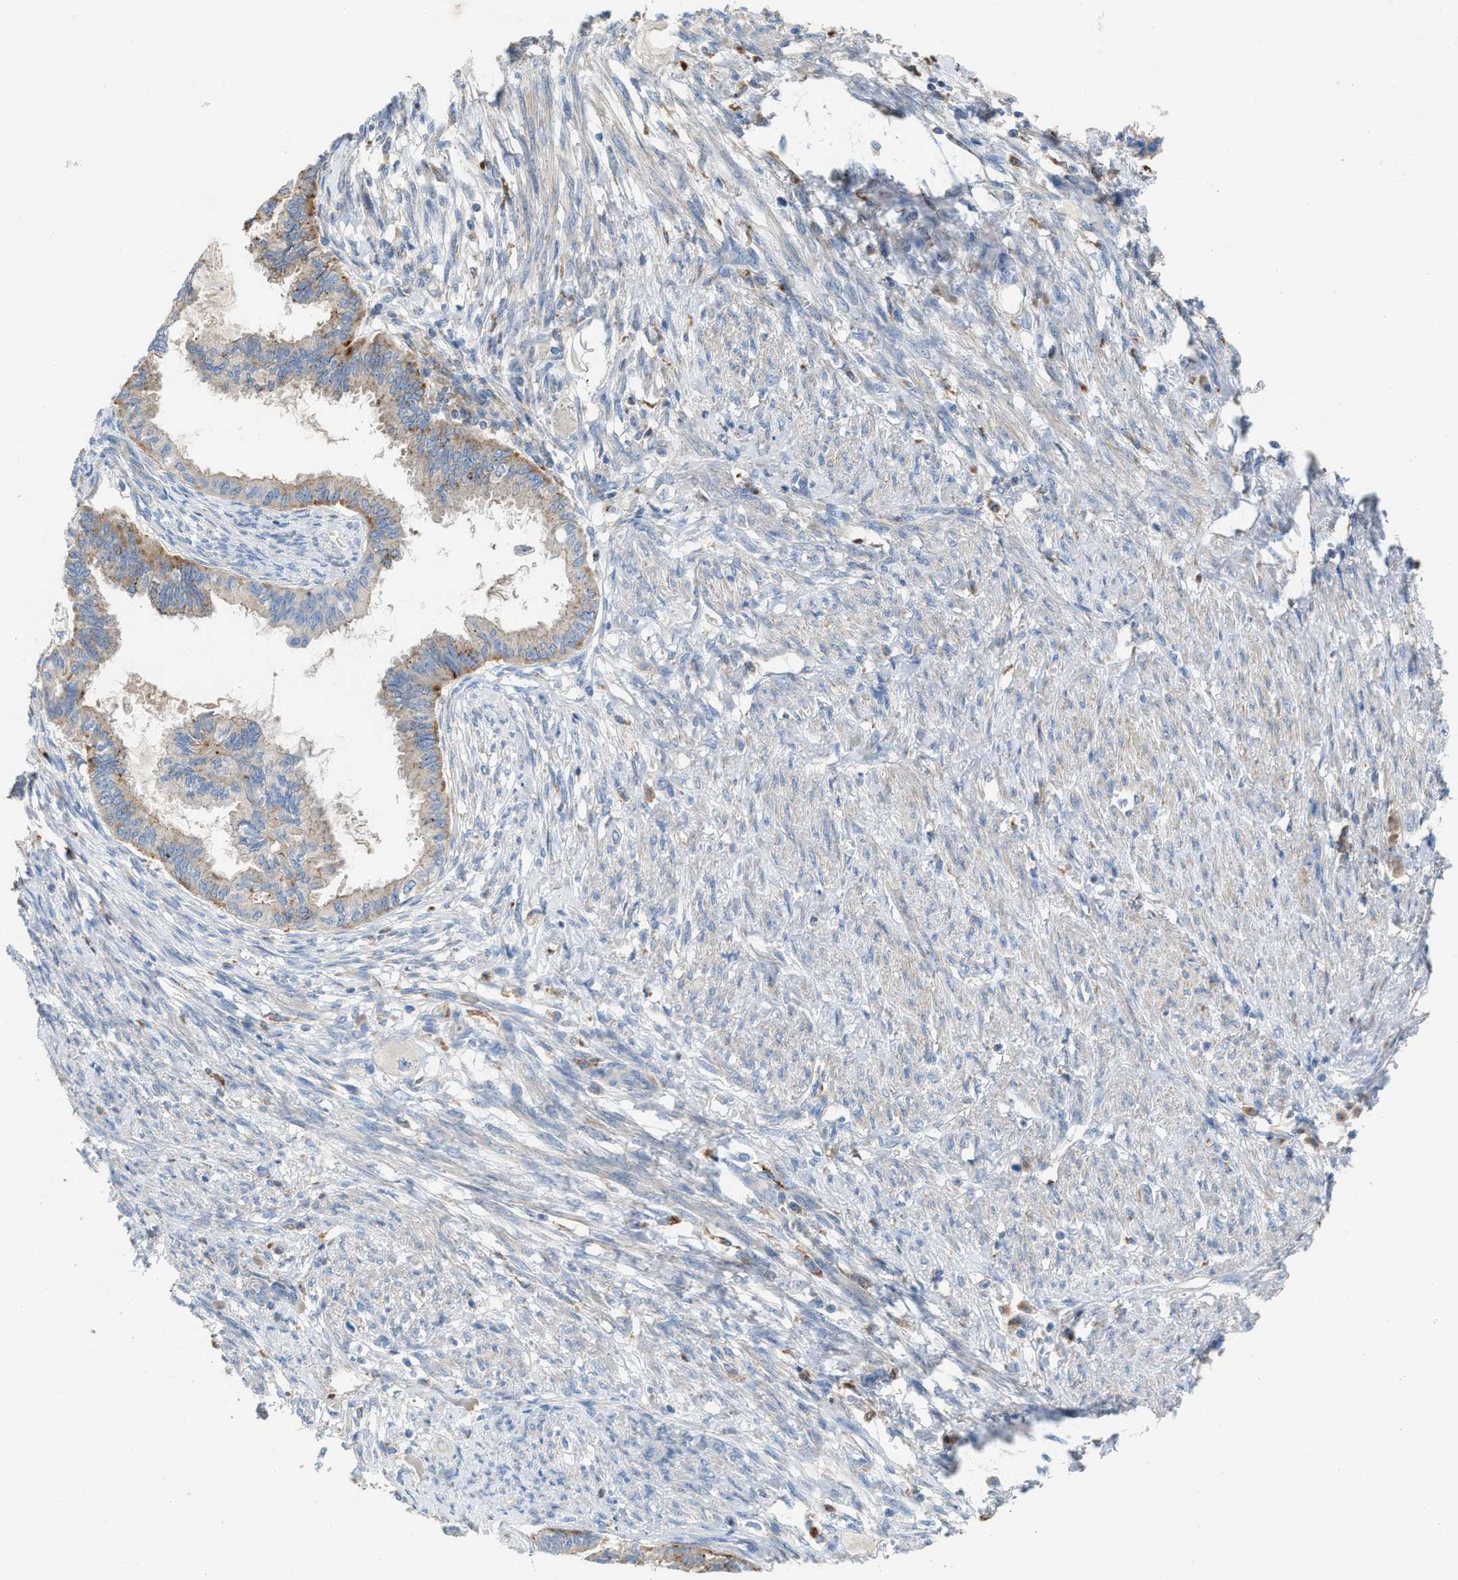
{"staining": {"intensity": "weak", "quantity": "<25%", "location": "cytoplasmic/membranous"}, "tissue": "cervical cancer", "cell_type": "Tumor cells", "image_type": "cancer", "snomed": [{"axis": "morphology", "description": "Normal tissue, NOS"}, {"axis": "morphology", "description": "Adenocarcinoma, NOS"}, {"axis": "topography", "description": "Cervix"}, {"axis": "topography", "description": "Endometrium"}], "caption": "High power microscopy histopathology image of an immunohistochemistry photomicrograph of cervical cancer, revealing no significant positivity in tumor cells. (DAB immunohistochemistry (IHC), high magnification).", "gene": "AOAH", "patient": {"sex": "female", "age": 86}}